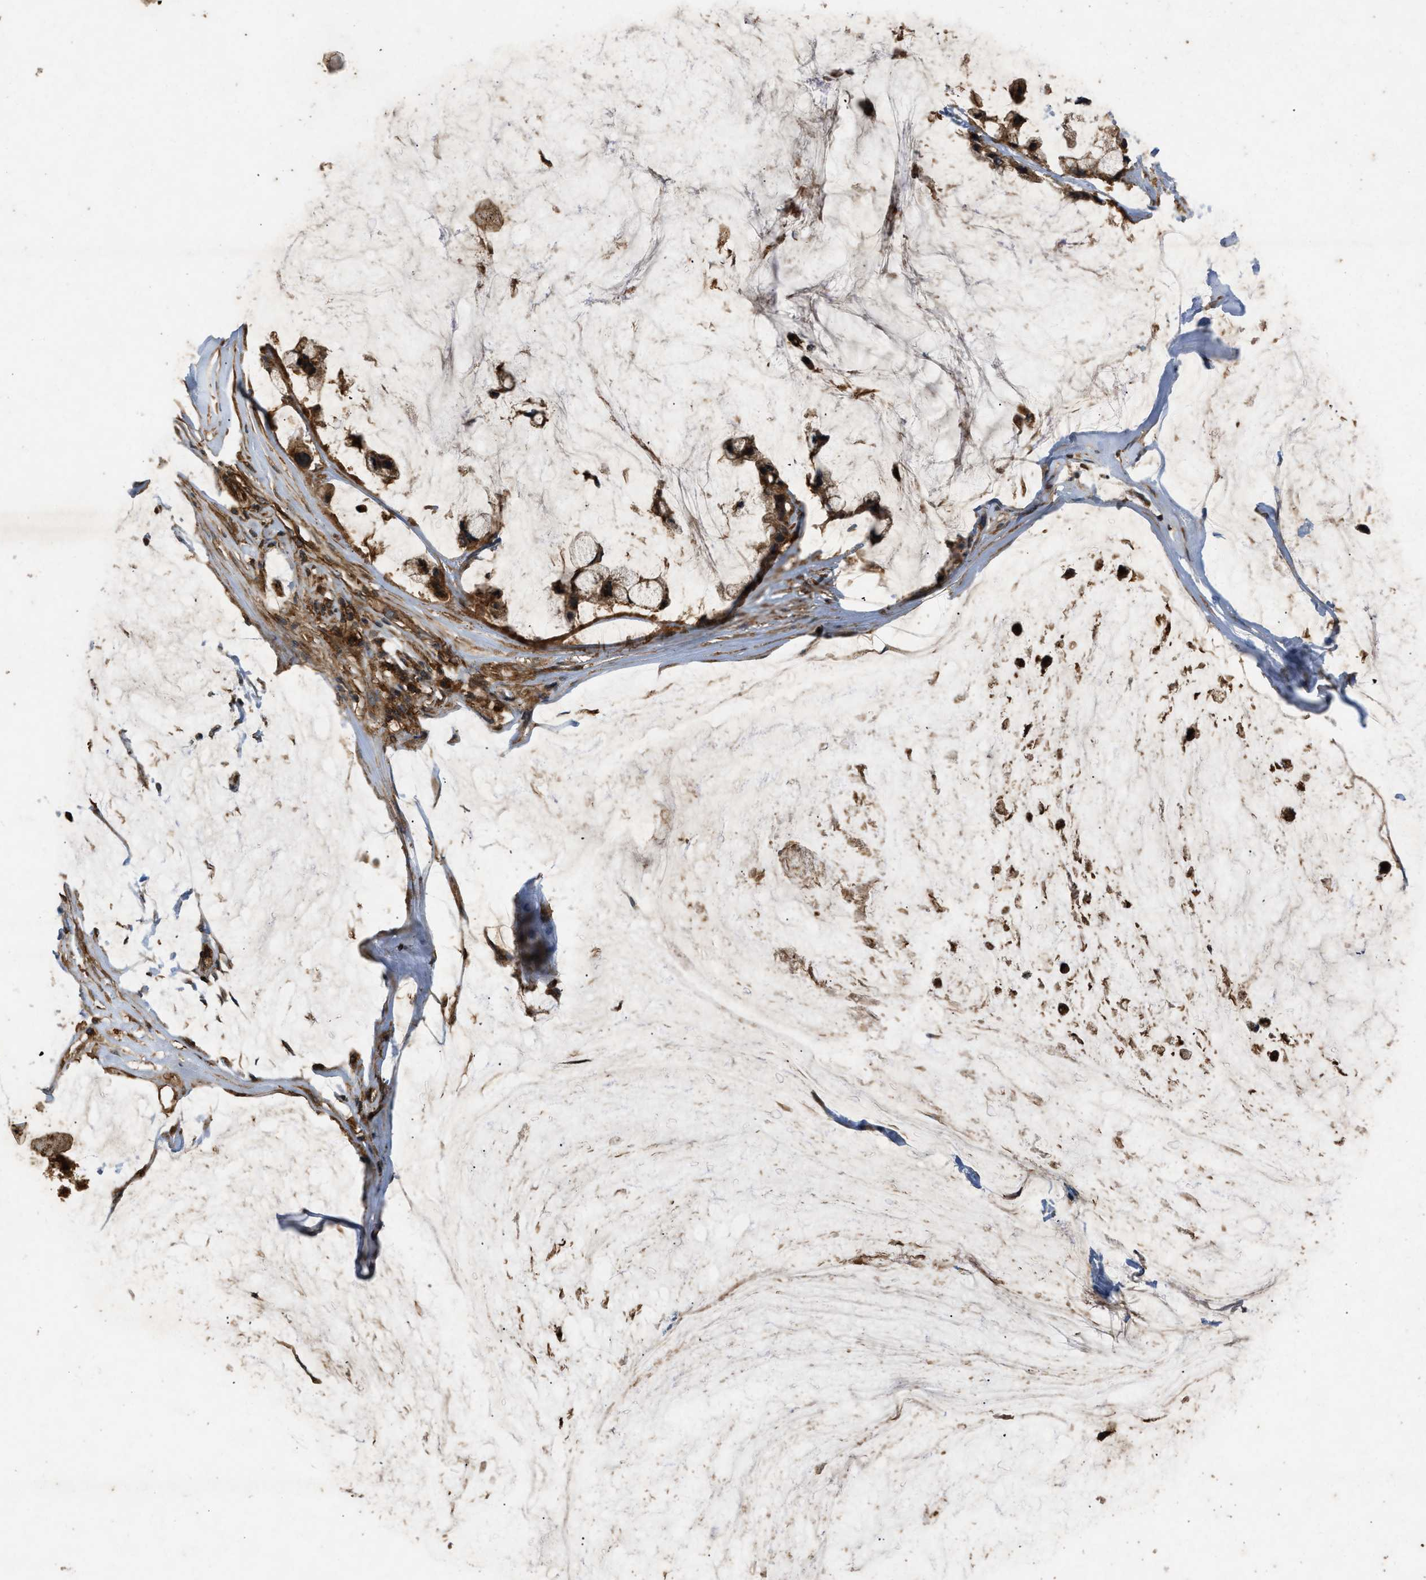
{"staining": {"intensity": "strong", "quantity": ">75%", "location": "cytoplasmic/membranous"}, "tissue": "ovarian cancer", "cell_type": "Tumor cells", "image_type": "cancer", "snomed": [{"axis": "morphology", "description": "Cystadenocarcinoma, mucinous, NOS"}, {"axis": "topography", "description": "Ovary"}], "caption": "Human ovarian cancer (mucinous cystadenocarcinoma) stained for a protein (brown) shows strong cytoplasmic/membranous positive staining in about >75% of tumor cells.", "gene": "GNB4", "patient": {"sex": "female", "age": 39}}